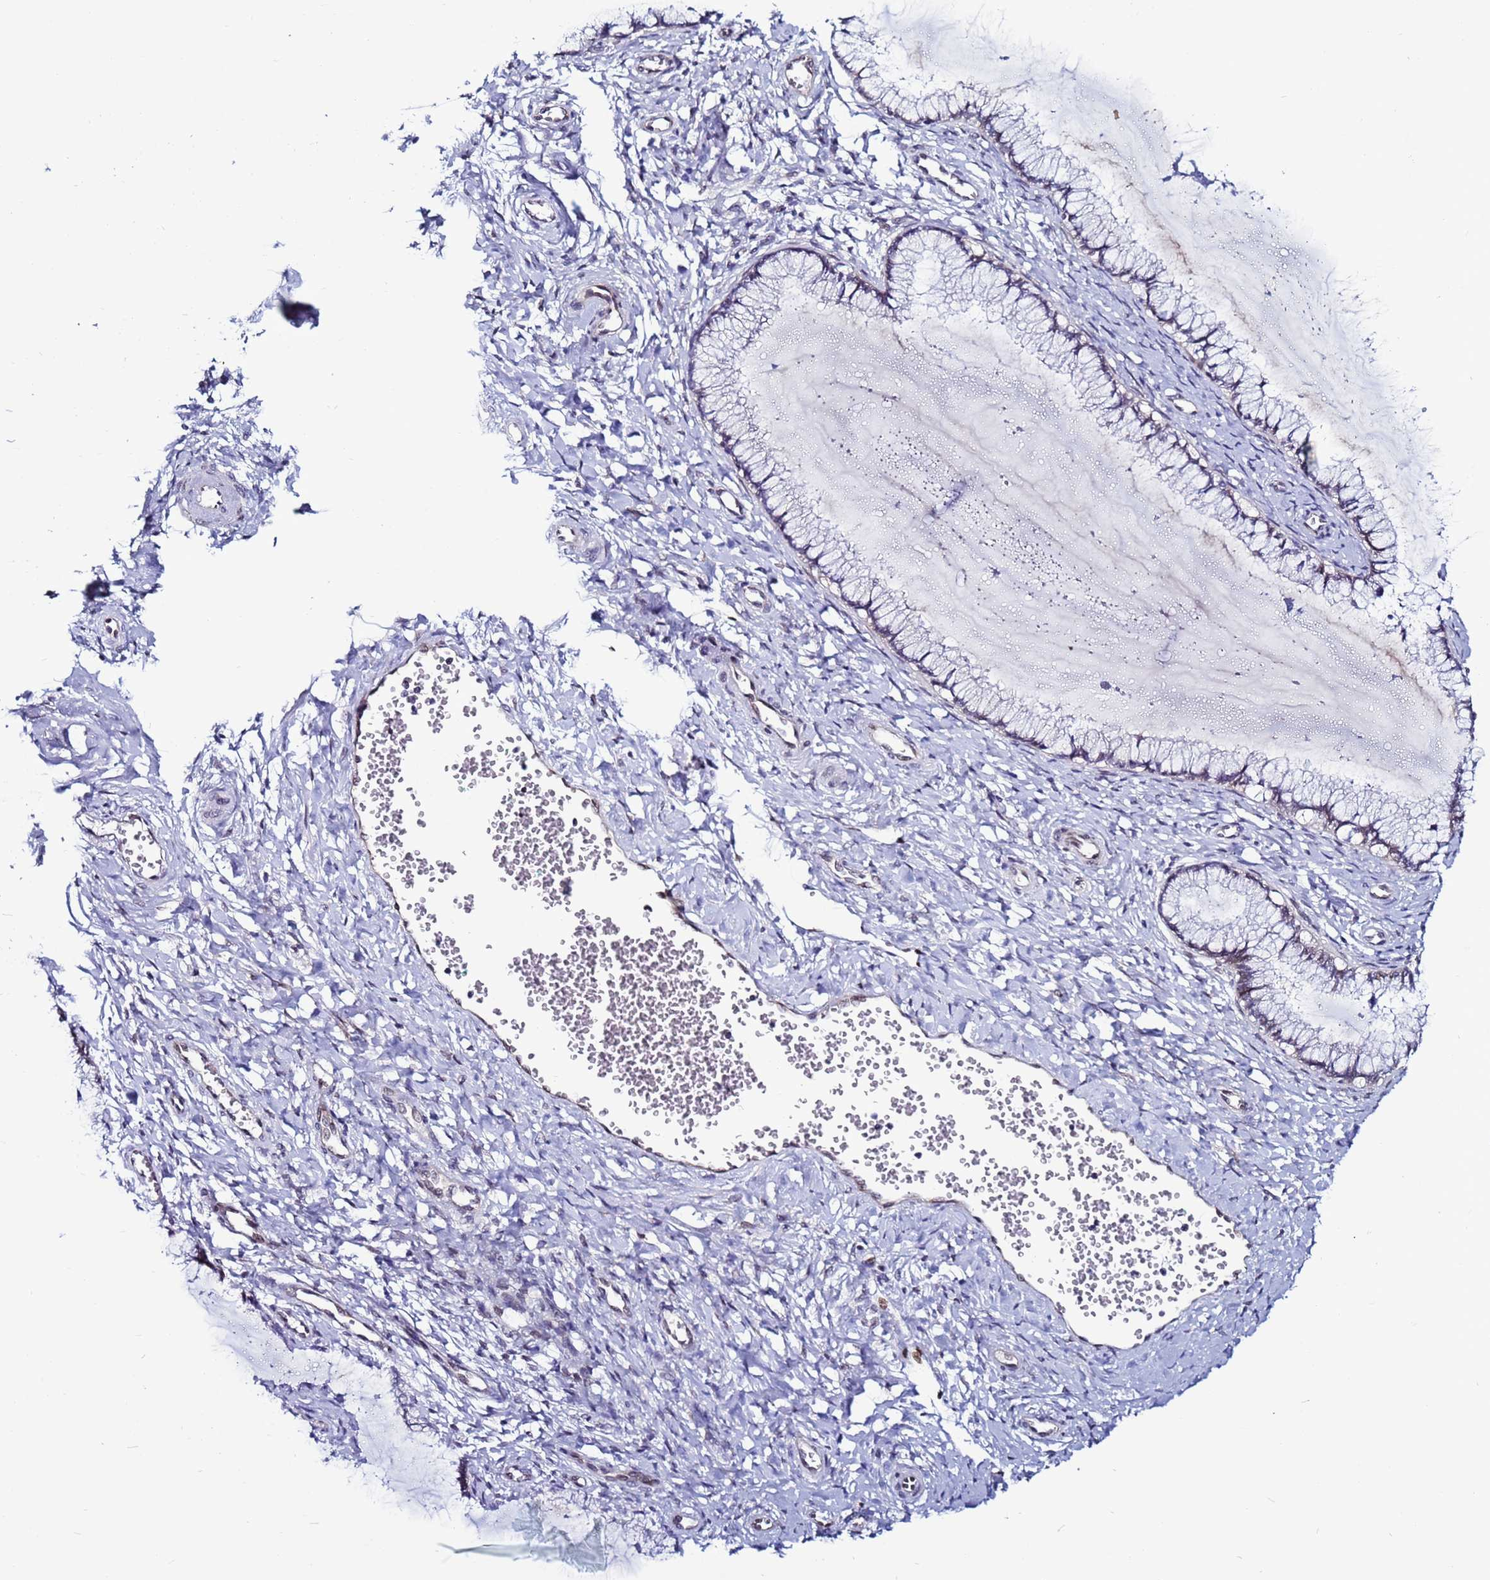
{"staining": {"intensity": "negative", "quantity": "none", "location": "none"}, "tissue": "cervix", "cell_type": "Glandular cells", "image_type": "normal", "snomed": [{"axis": "morphology", "description": "Normal tissue, NOS"}, {"axis": "morphology", "description": "Adenocarcinoma, NOS"}, {"axis": "topography", "description": "Cervix"}], "caption": "There is no significant expression in glandular cells of cervix. (DAB (3,3'-diaminobenzidine) IHC visualized using brightfield microscopy, high magnification).", "gene": "TRIM37", "patient": {"sex": "female", "age": 29}}